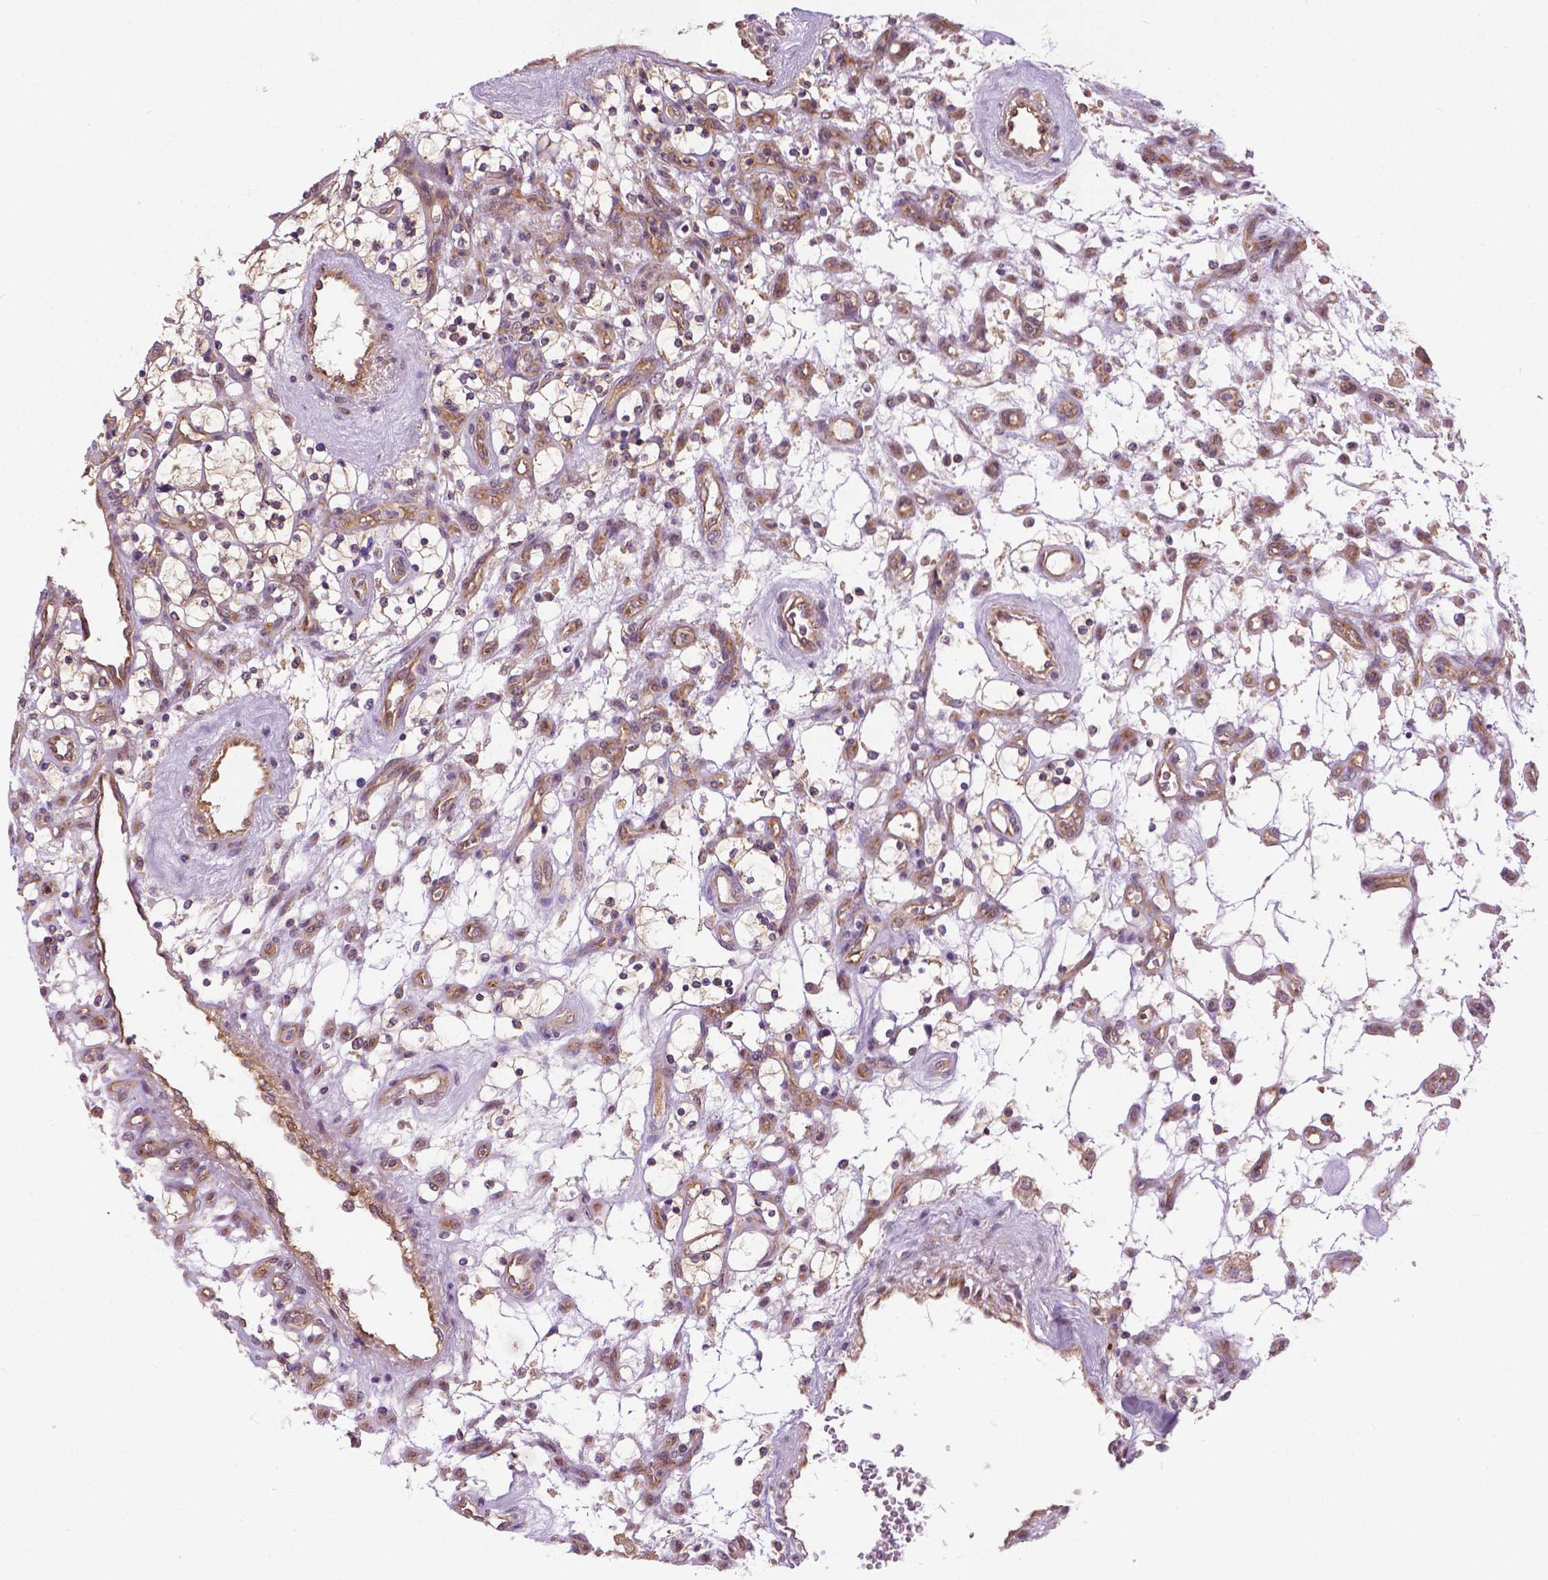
{"staining": {"intensity": "weak", "quantity": ">75%", "location": "cytoplasmic/membranous"}, "tissue": "renal cancer", "cell_type": "Tumor cells", "image_type": "cancer", "snomed": [{"axis": "morphology", "description": "Adenocarcinoma, NOS"}, {"axis": "topography", "description": "Kidney"}], "caption": "Brown immunohistochemical staining in adenocarcinoma (renal) shows weak cytoplasmic/membranous expression in about >75% of tumor cells.", "gene": "MZT1", "patient": {"sex": "female", "age": 69}}